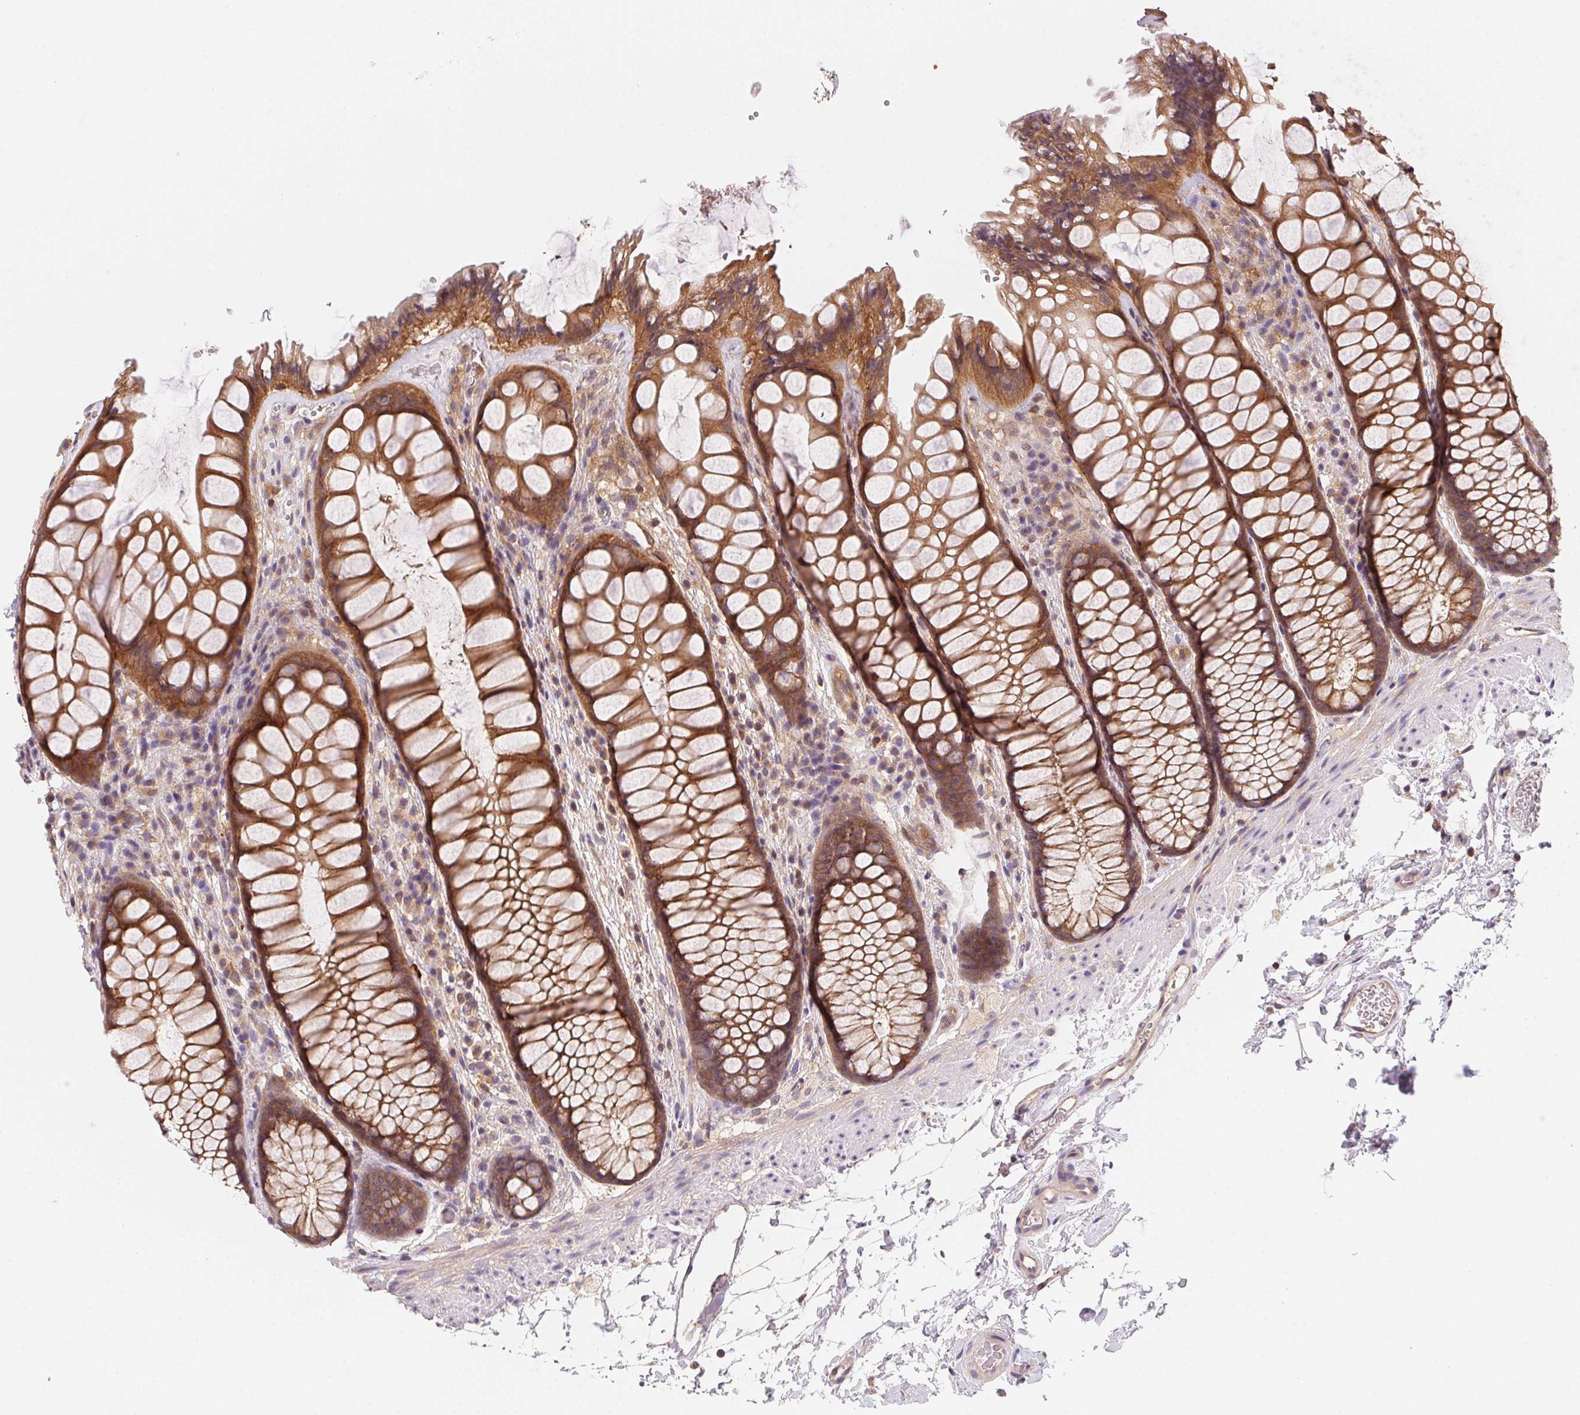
{"staining": {"intensity": "moderate", "quantity": ">75%", "location": "cytoplasmic/membranous"}, "tissue": "rectum", "cell_type": "Glandular cells", "image_type": "normal", "snomed": [{"axis": "morphology", "description": "Normal tissue, NOS"}, {"axis": "topography", "description": "Rectum"}], "caption": "Glandular cells reveal medium levels of moderate cytoplasmic/membranous expression in about >75% of cells in benign human rectum. (Stains: DAB (3,3'-diaminobenzidine) in brown, nuclei in blue, Microscopy: brightfield microscopy at high magnification).", "gene": "PRKAA1", "patient": {"sex": "female", "age": 62}}